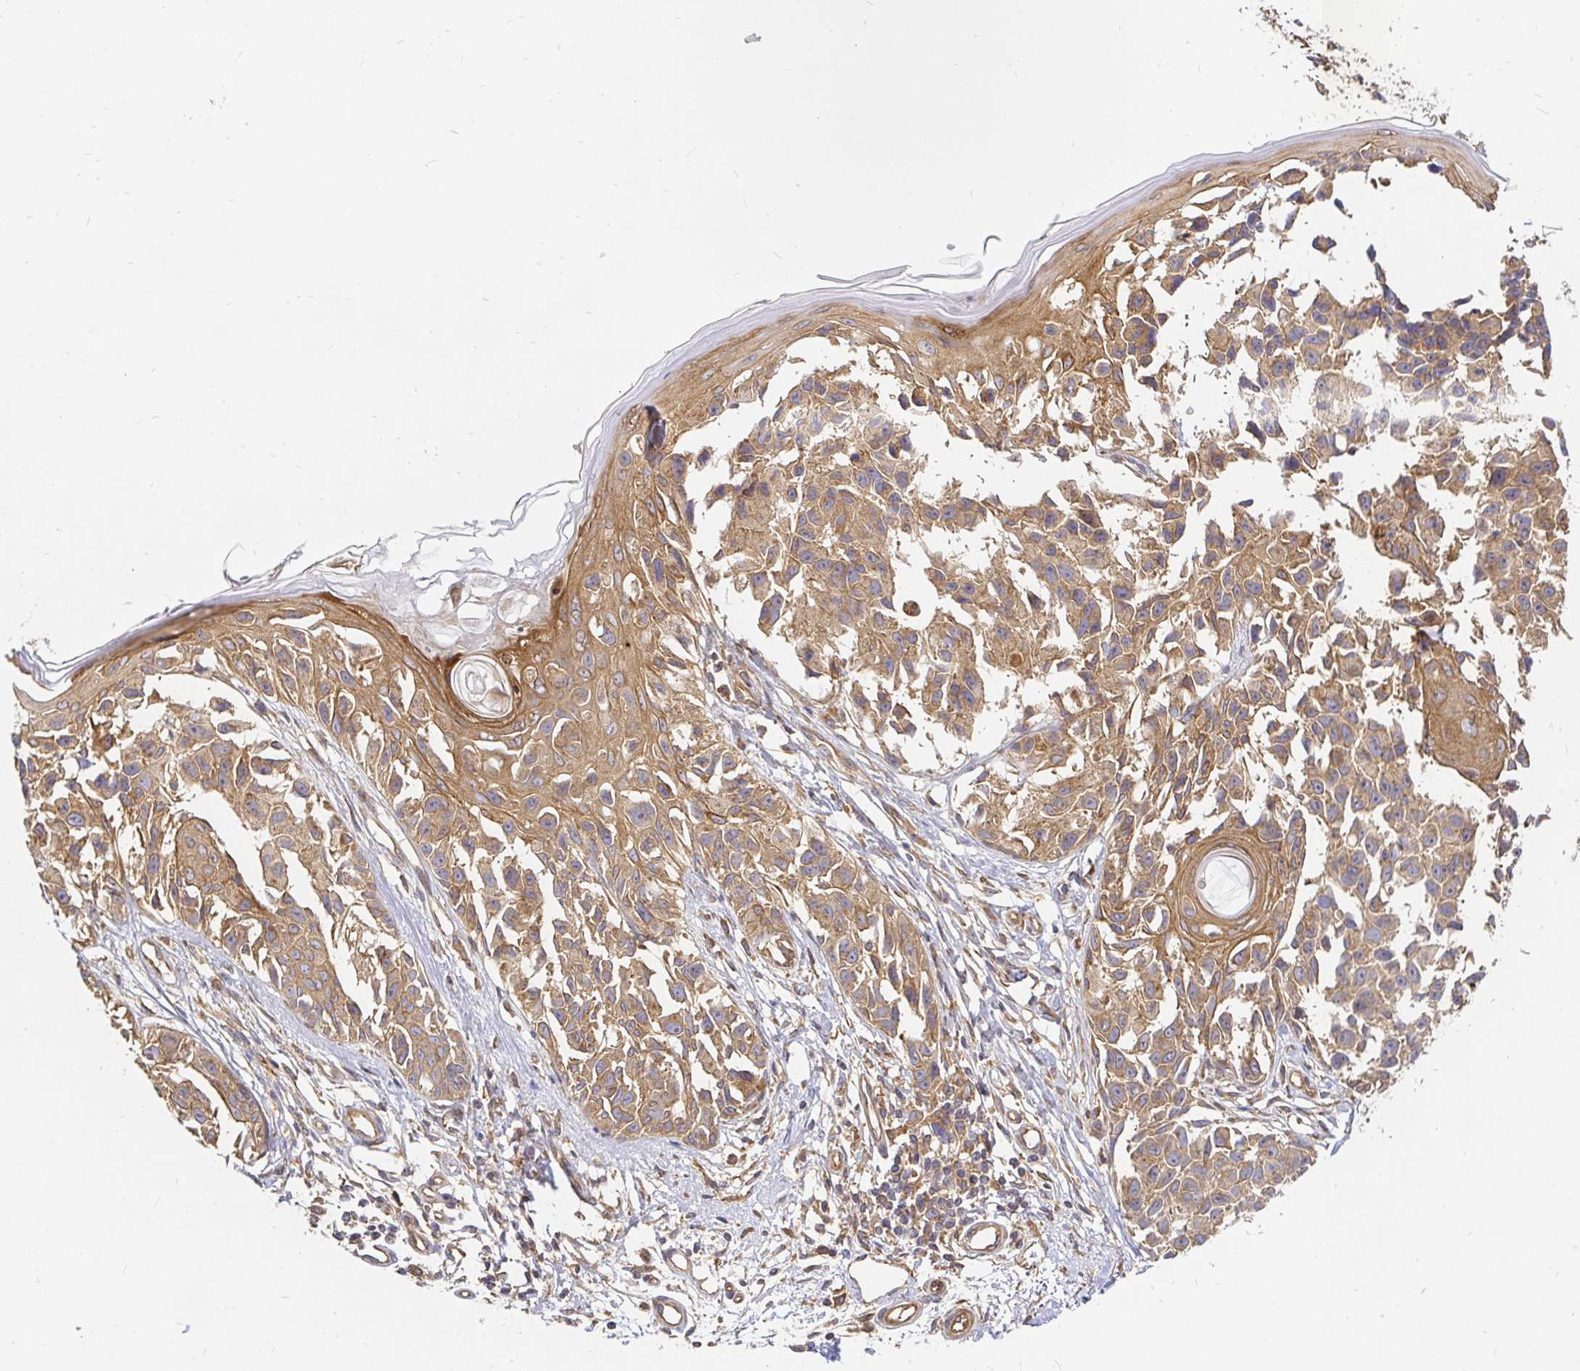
{"staining": {"intensity": "moderate", "quantity": ">75%", "location": "cytoplasmic/membranous"}, "tissue": "melanoma", "cell_type": "Tumor cells", "image_type": "cancer", "snomed": [{"axis": "morphology", "description": "Malignant melanoma, NOS"}, {"axis": "topography", "description": "Skin"}], "caption": "Approximately >75% of tumor cells in human malignant melanoma demonstrate moderate cytoplasmic/membranous protein expression as visualized by brown immunohistochemical staining.", "gene": "KIF5B", "patient": {"sex": "male", "age": 73}}